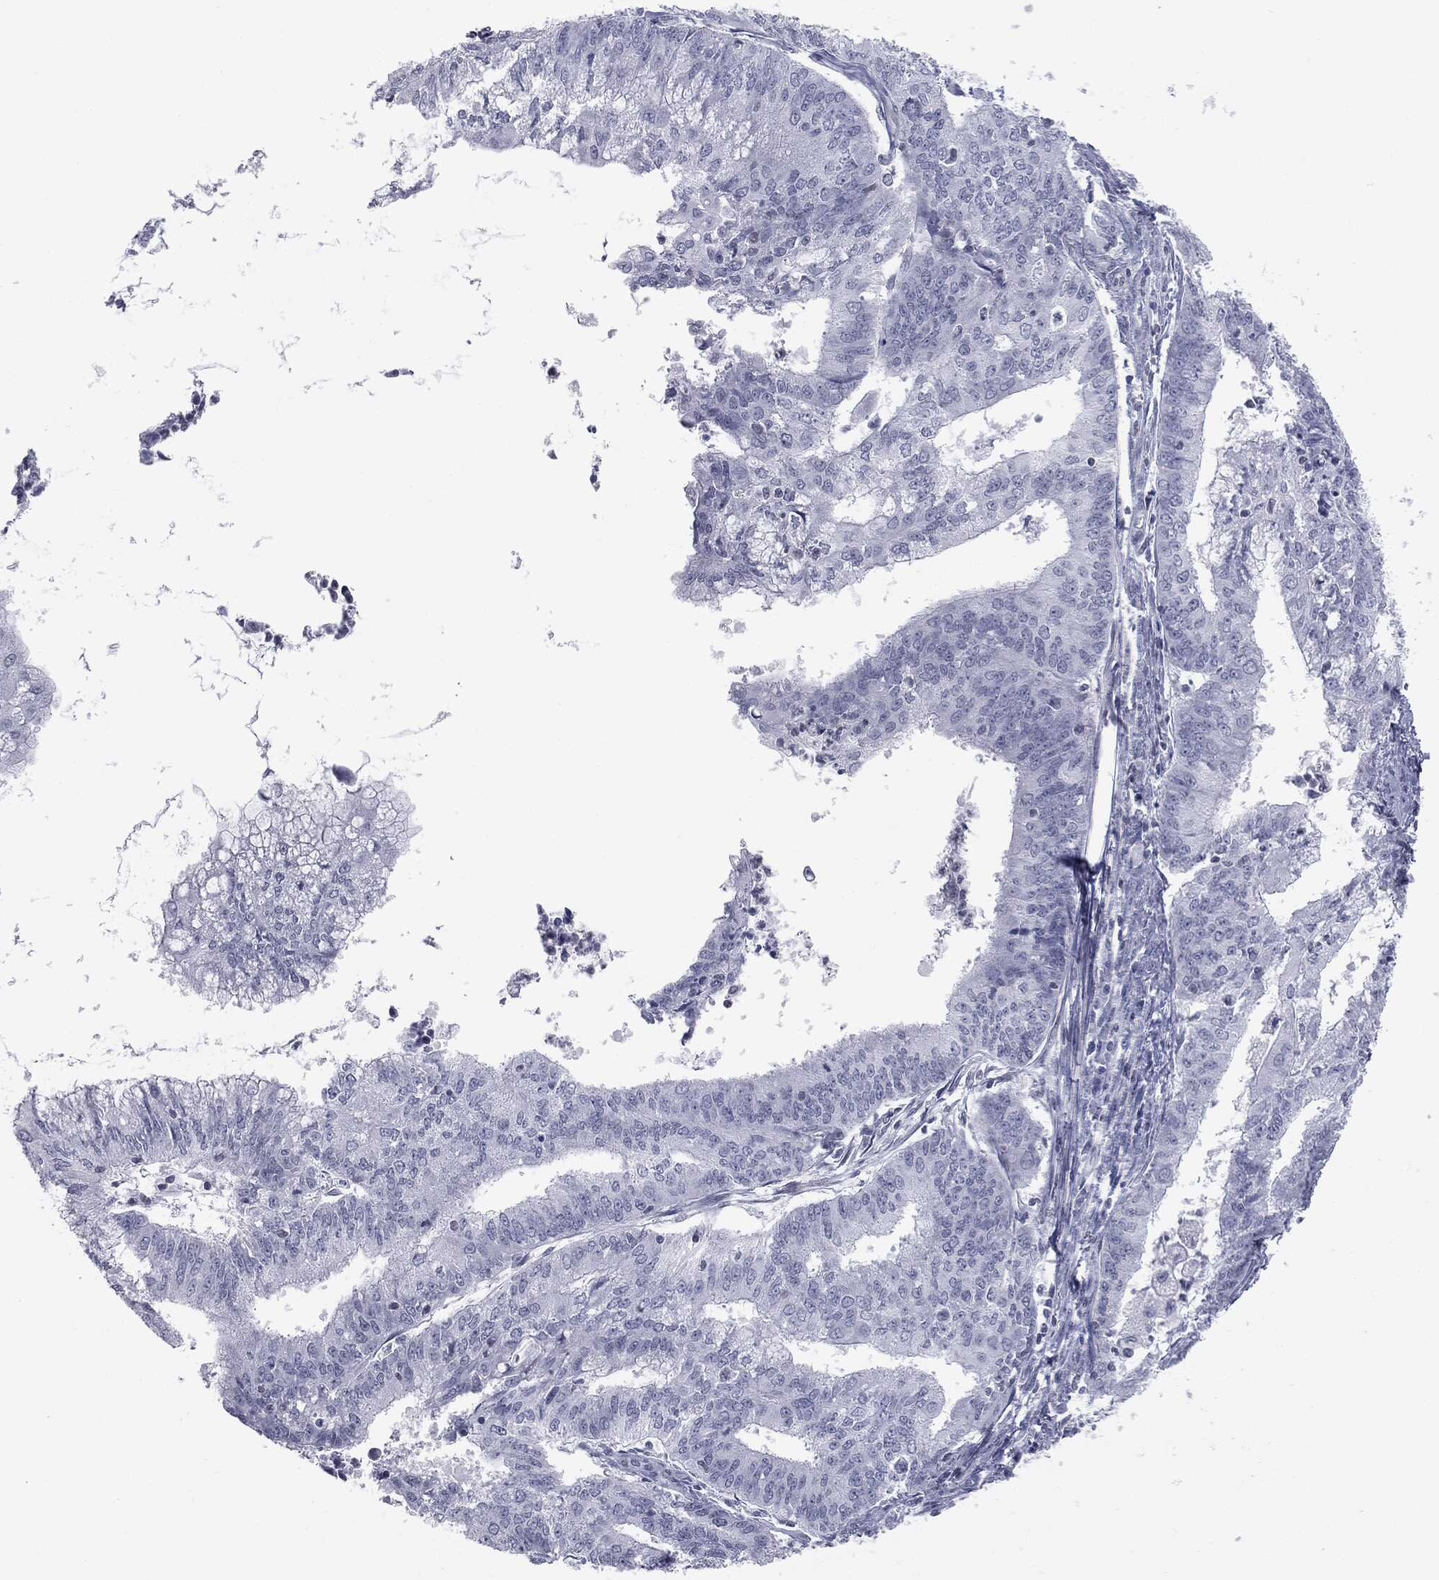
{"staining": {"intensity": "negative", "quantity": "none", "location": "none"}, "tissue": "endometrial cancer", "cell_type": "Tumor cells", "image_type": "cancer", "snomed": [{"axis": "morphology", "description": "Adenocarcinoma, NOS"}, {"axis": "topography", "description": "Endometrium"}], "caption": "A photomicrograph of adenocarcinoma (endometrial) stained for a protein shows no brown staining in tumor cells.", "gene": "ALDOB", "patient": {"sex": "female", "age": 61}}